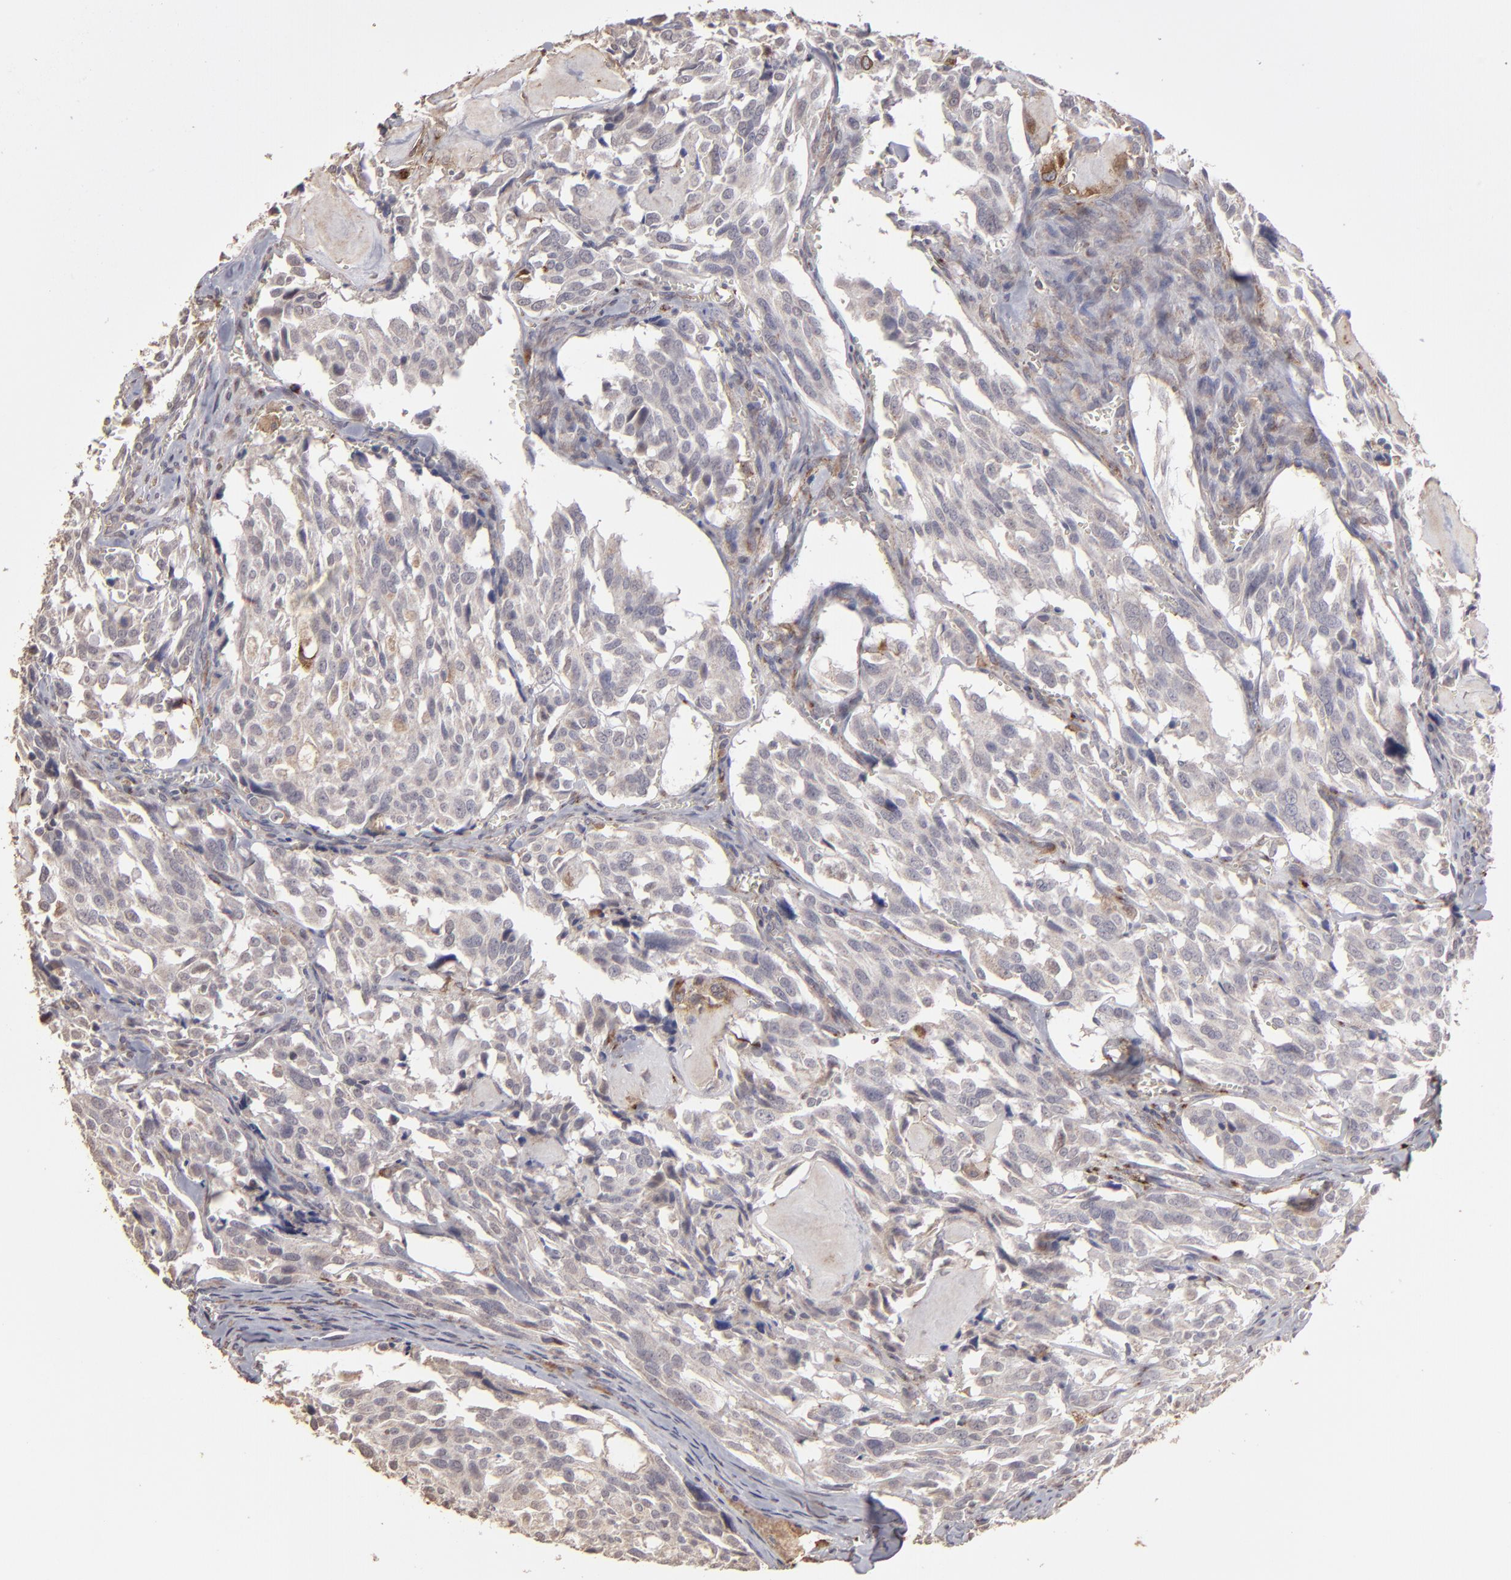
{"staining": {"intensity": "weak", "quantity": "25%-75%", "location": "cytoplasmic/membranous"}, "tissue": "thyroid cancer", "cell_type": "Tumor cells", "image_type": "cancer", "snomed": [{"axis": "morphology", "description": "Carcinoma, NOS"}, {"axis": "morphology", "description": "Carcinoid, malignant, NOS"}, {"axis": "topography", "description": "Thyroid gland"}], "caption": "Immunohistochemistry (IHC) of human thyroid cancer exhibits low levels of weak cytoplasmic/membranous expression in approximately 25%-75% of tumor cells. The staining is performed using DAB brown chromogen to label protein expression. The nuclei are counter-stained blue using hematoxylin.", "gene": "ITGB5", "patient": {"sex": "male", "age": 33}}